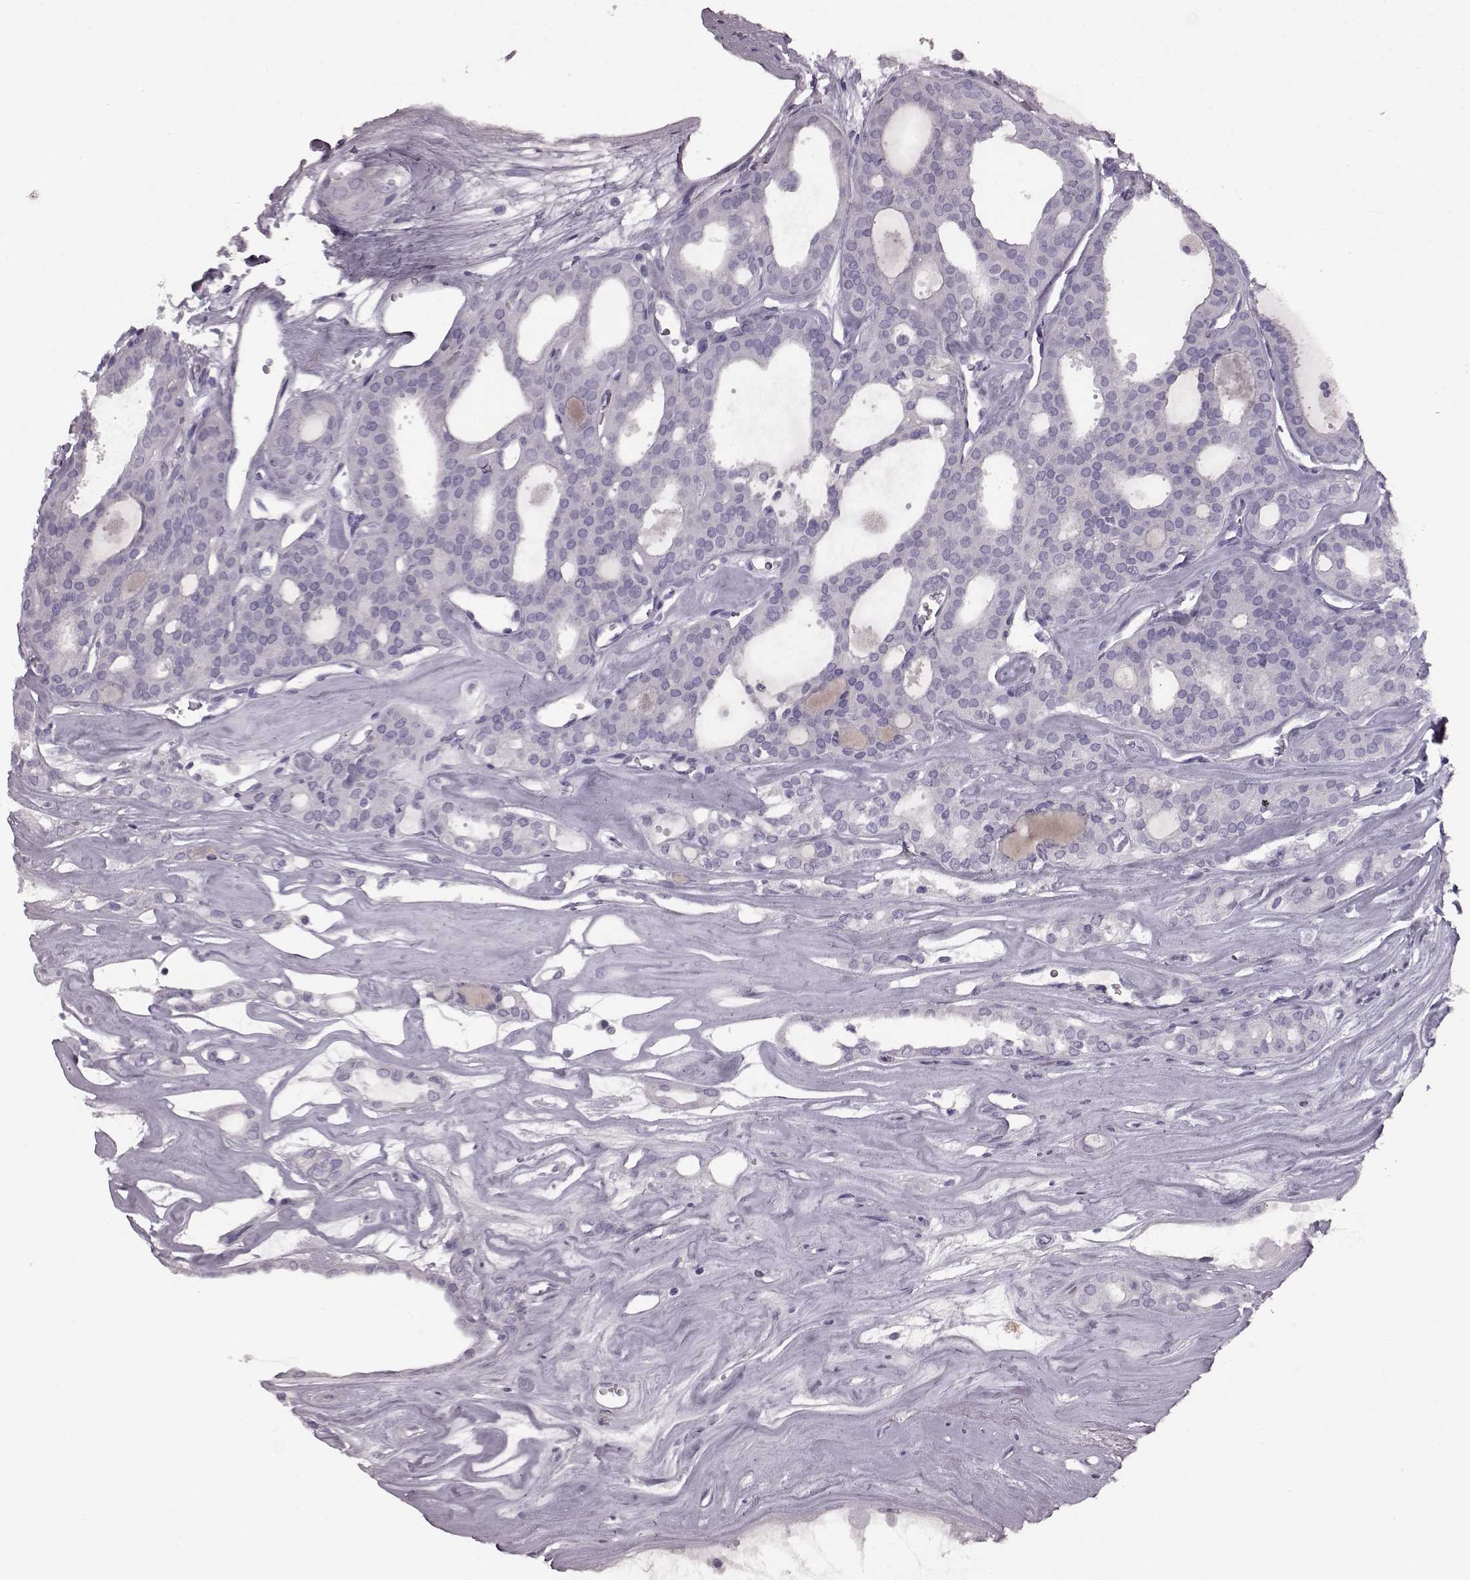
{"staining": {"intensity": "negative", "quantity": "none", "location": "none"}, "tissue": "thyroid cancer", "cell_type": "Tumor cells", "image_type": "cancer", "snomed": [{"axis": "morphology", "description": "Follicular adenoma carcinoma, NOS"}, {"axis": "topography", "description": "Thyroid gland"}], "caption": "Tumor cells are negative for protein expression in human thyroid follicular adenoma carcinoma.", "gene": "CRYBA2", "patient": {"sex": "male", "age": 75}}